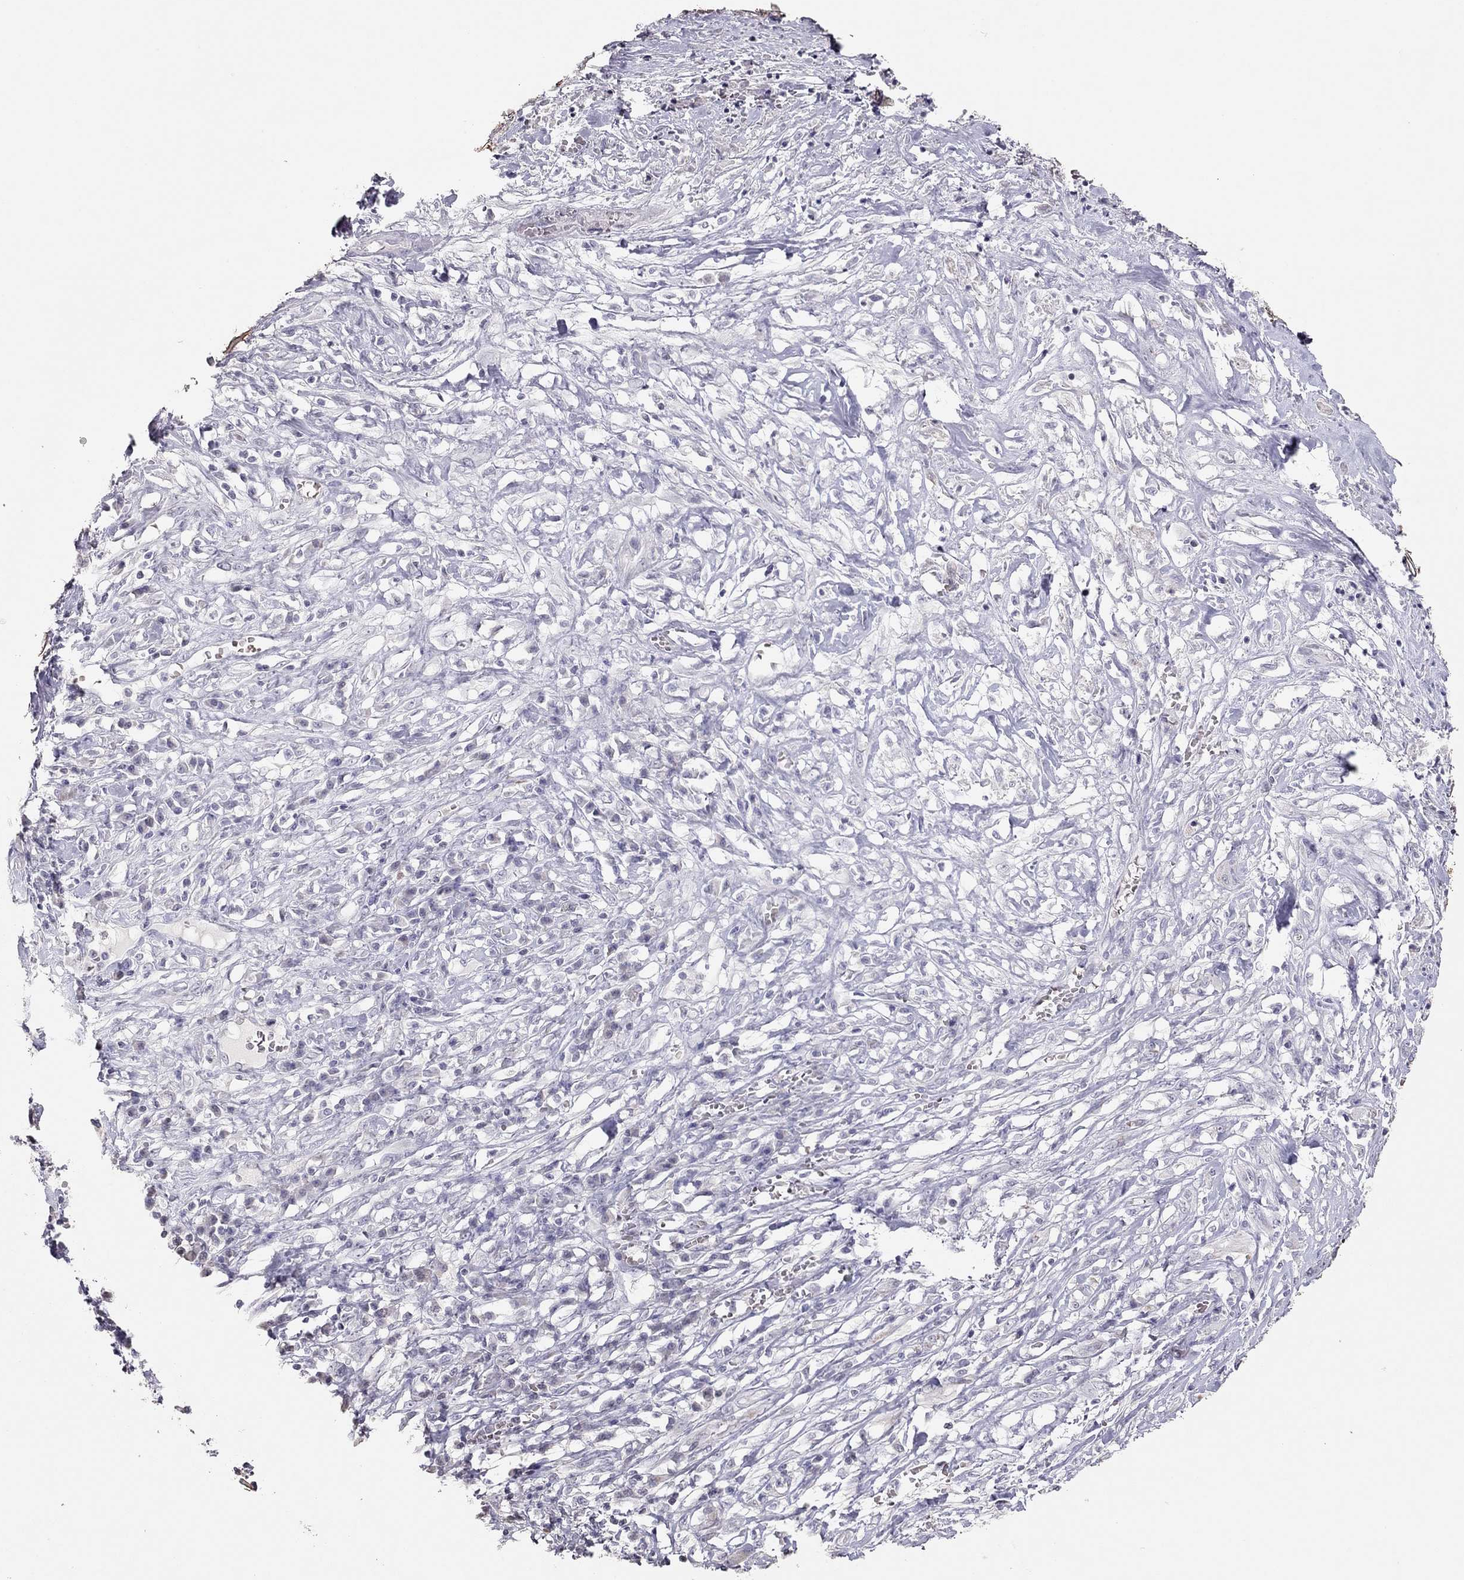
{"staining": {"intensity": "negative", "quantity": "none", "location": "none"}, "tissue": "melanoma", "cell_type": "Tumor cells", "image_type": "cancer", "snomed": [{"axis": "morphology", "description": "Malignant melanoma, NOS"}, {"axis": "topography", "description": "Skin"}], "caption": "This is an immunohistochemistry photomicrograph of malignant melanoma. There is no positivity in tumor cells.", "gene": "TSHB", "patient": {"sex": "female", "age": 91}}